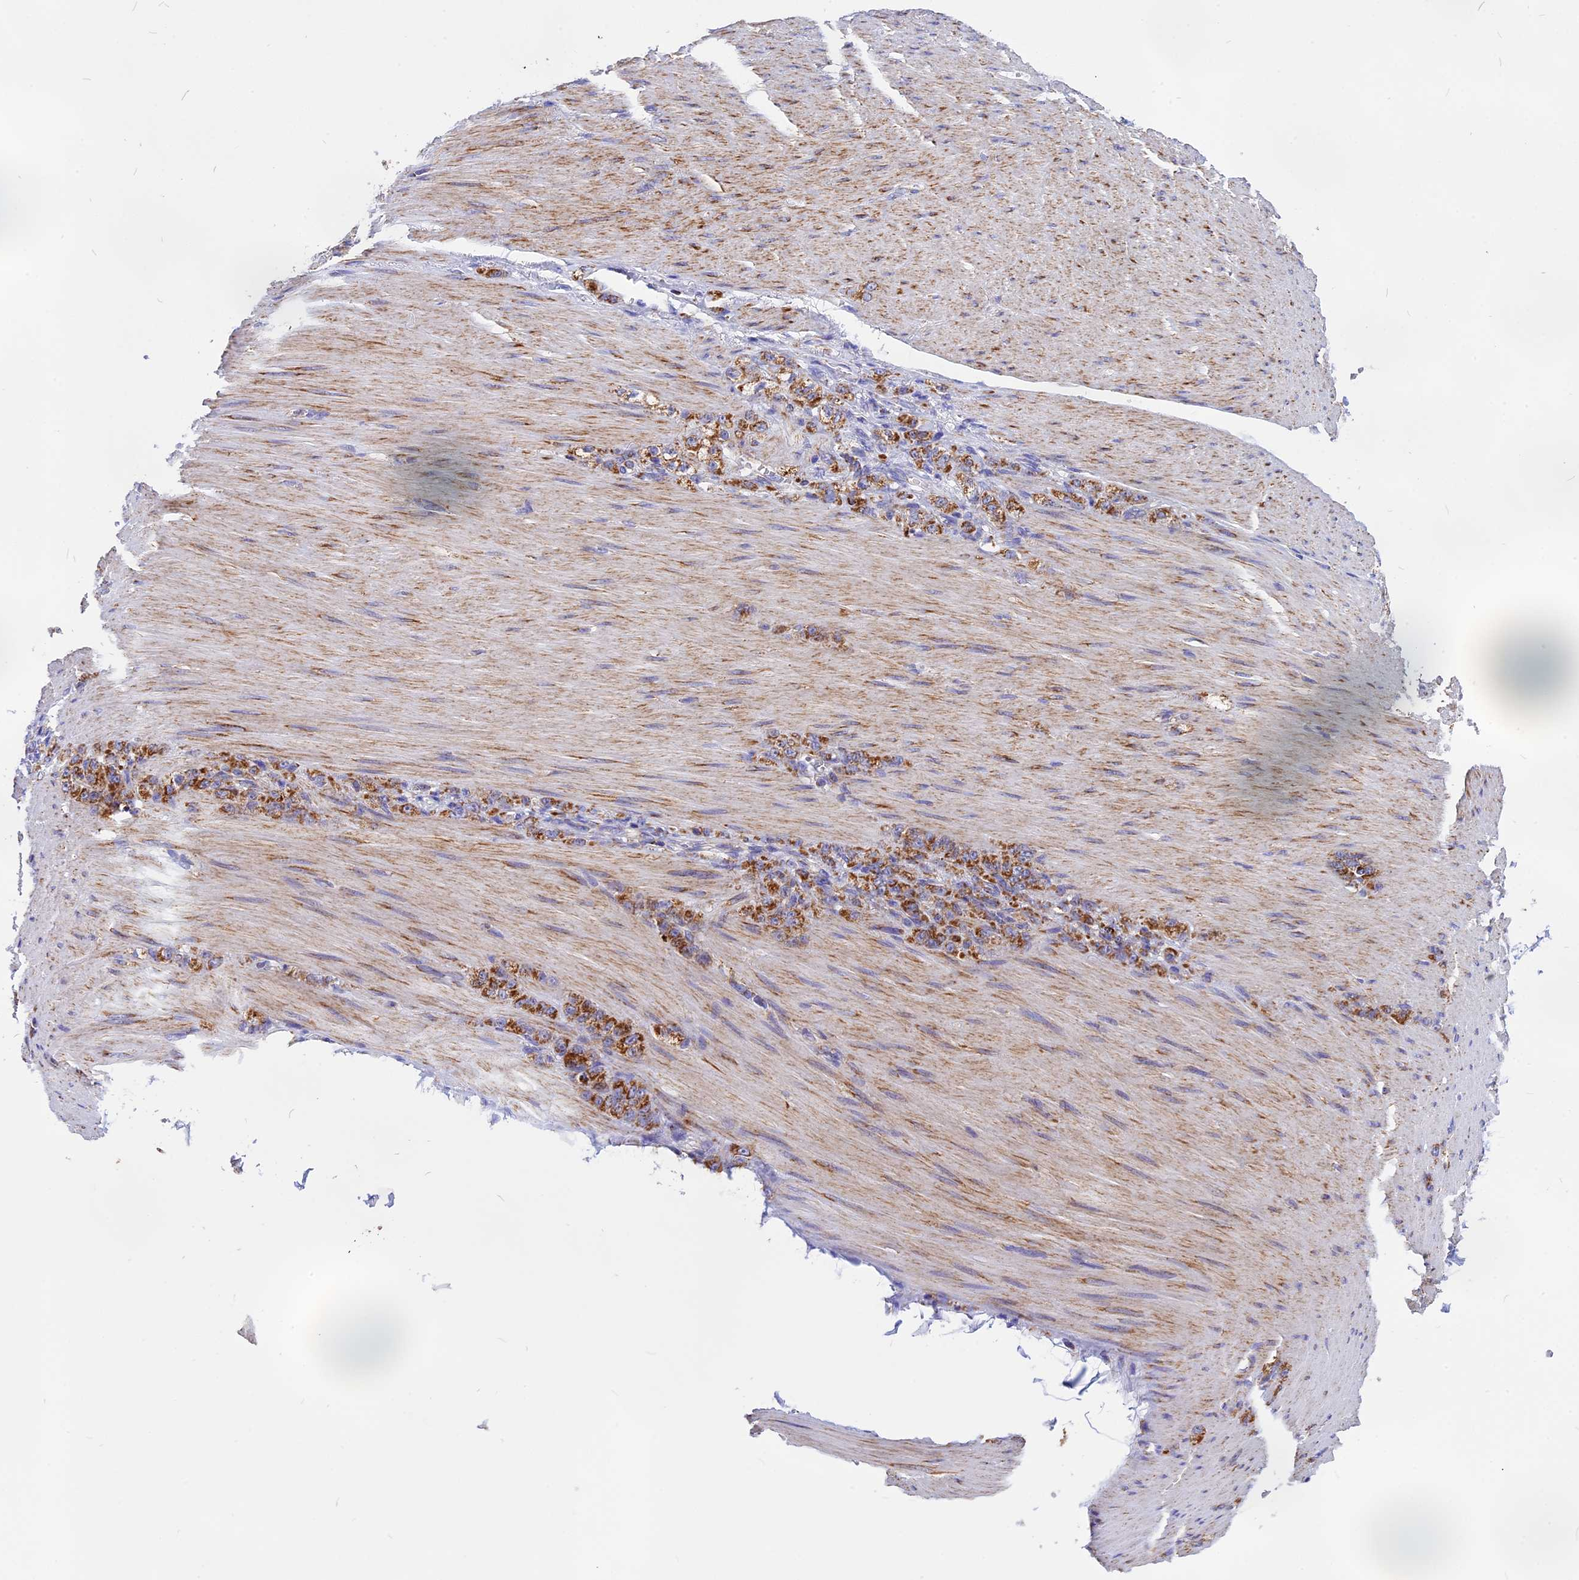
{"staining": {"intensity": "strong", "quantity": ">75%", "location": "cytoplasmic/membranous"}, "tissue": "stomach cancer", "cell_type": "Tumor cells", "image_type": "cancer", "snomed": [{"axis": "morphology", "description": "Normal tissue, NOS"}, {"axis": "morphology", "description": "Adenocarcinoma, NOS"}, {"axis": "topography", "description": "Stomach"}], "caption": "This is an image of IHC staining of stomach cancer, which shows strong expression in the cytoplasmic/membranous of tumor cells.", "gene": "VDAC2", "patient": {"sex": "male", "age": 82}}